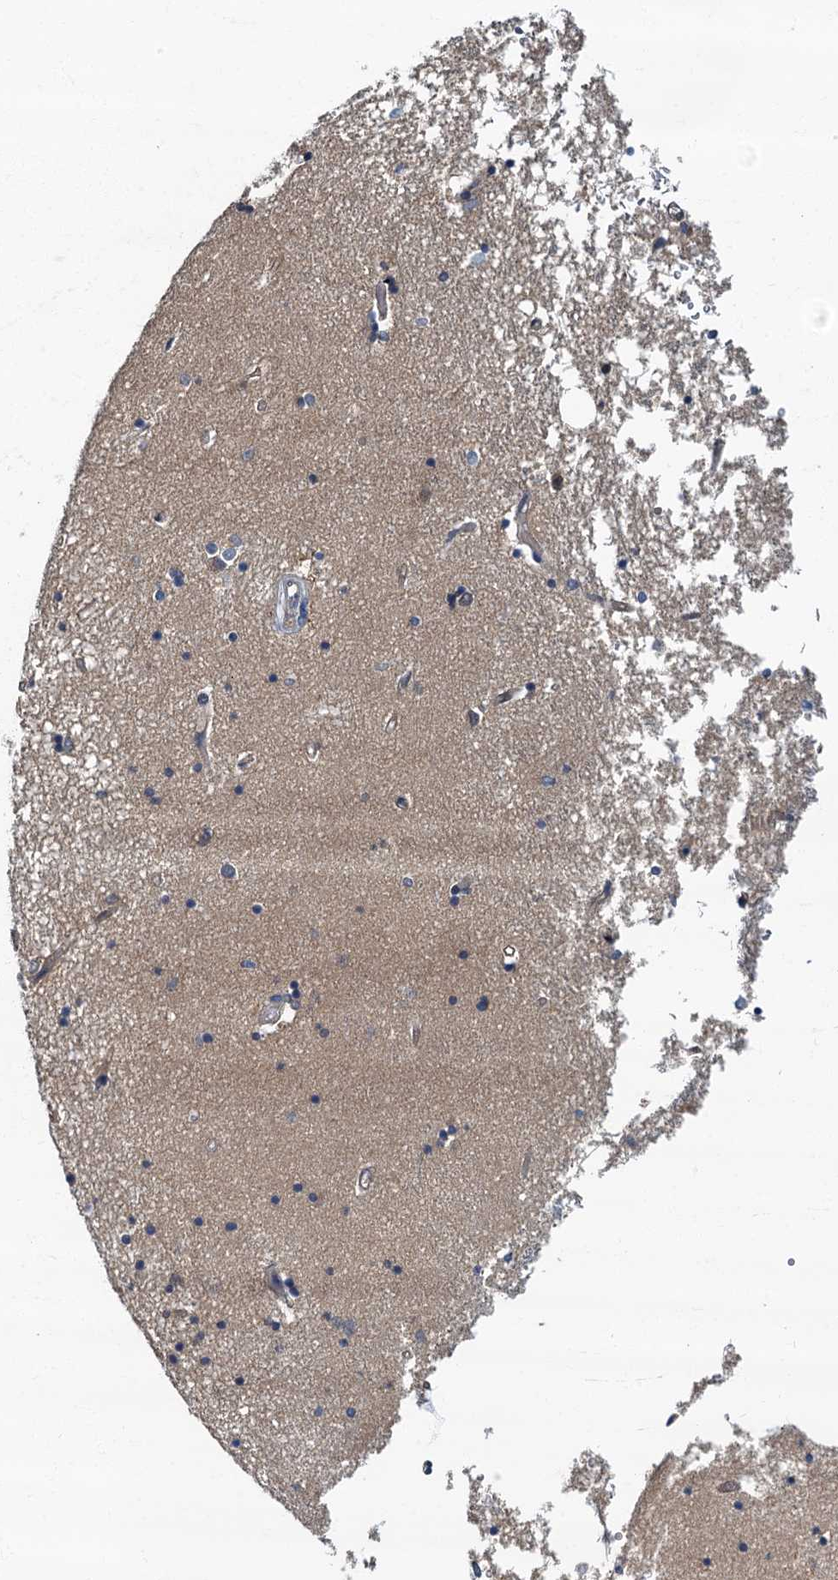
{"staining": {"intensity": "weak", "quantity": "<25%", "location": "cytoplasmic/membranous"}, "tissue": "hippocampus", "cell_type": "Glial cells", "image_type": "normal", "snomed": [{"axis": "morphology", "description": "Normal tissue, NOS"}, {"axis": "topography", "description": "Hippocampus"}], "caption": "This is a photomicrograph of immunohistochemistry (IHC) staining of benign hippocampus, which shows no expression in glial cells.", "gene": "TBCK", "patient": {"sex": "male", "age": 70}}